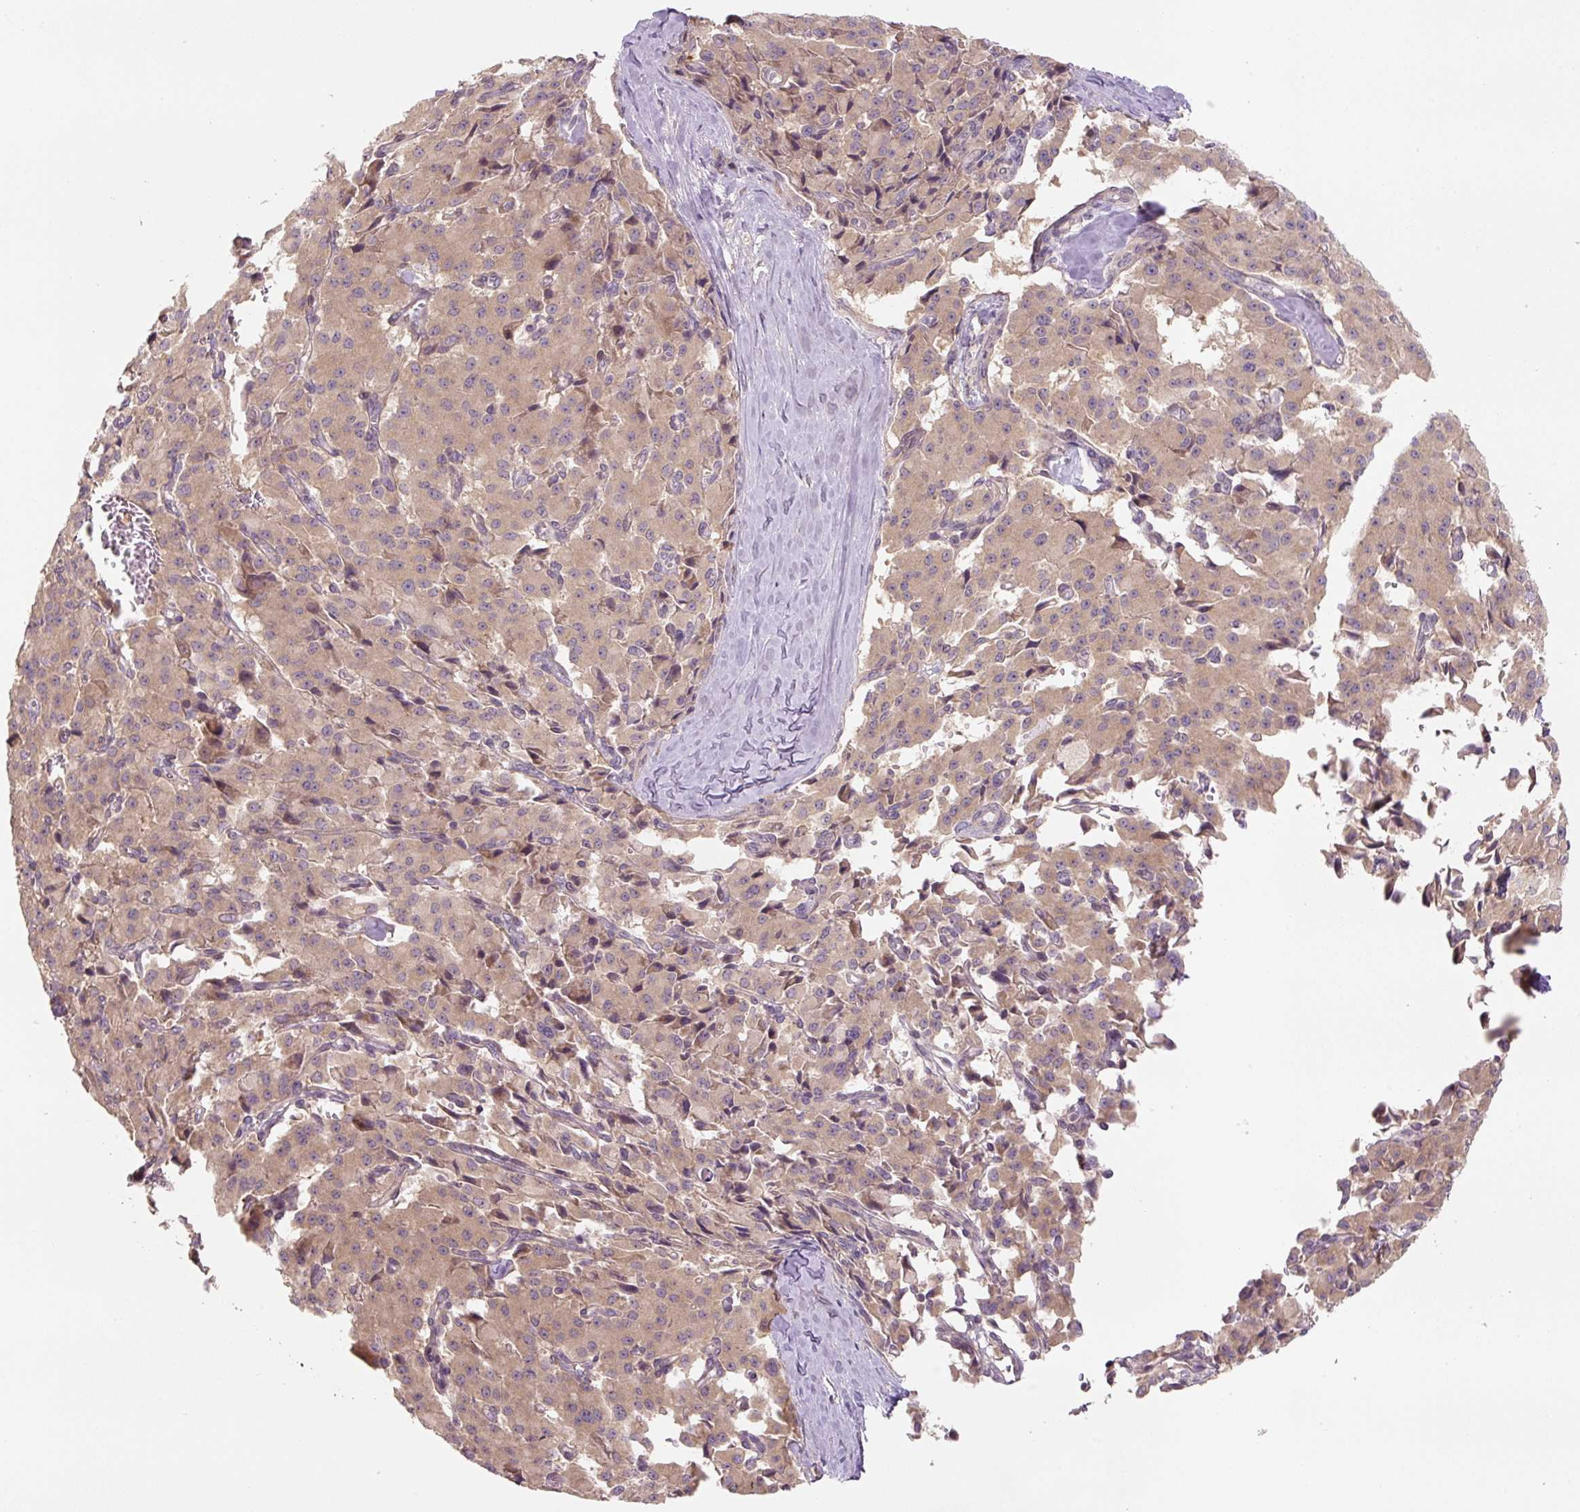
{"staining": {"intensity": "weak", "quantity": ">75%", "location": "cytoplasmic/membranous"}, "tissue": "pancreatic cancer", "cell_type": "Tumor cells", "image_type": "cancer", "snomed": [{"axis": "morphology", "description": "Adenocarcinoma, NOS"}, {"axis": "topography", "description": "Pancreas"}], "caption": "The image exhibits immunohistochemical staining of pancreatic adenocarcinoma. There is weak cytoplasmic/membranous positivity is appreciated in about >75% of tumor cells.", "gene": "C2orf73", "patient": {"sex": "male", "age": 65}}